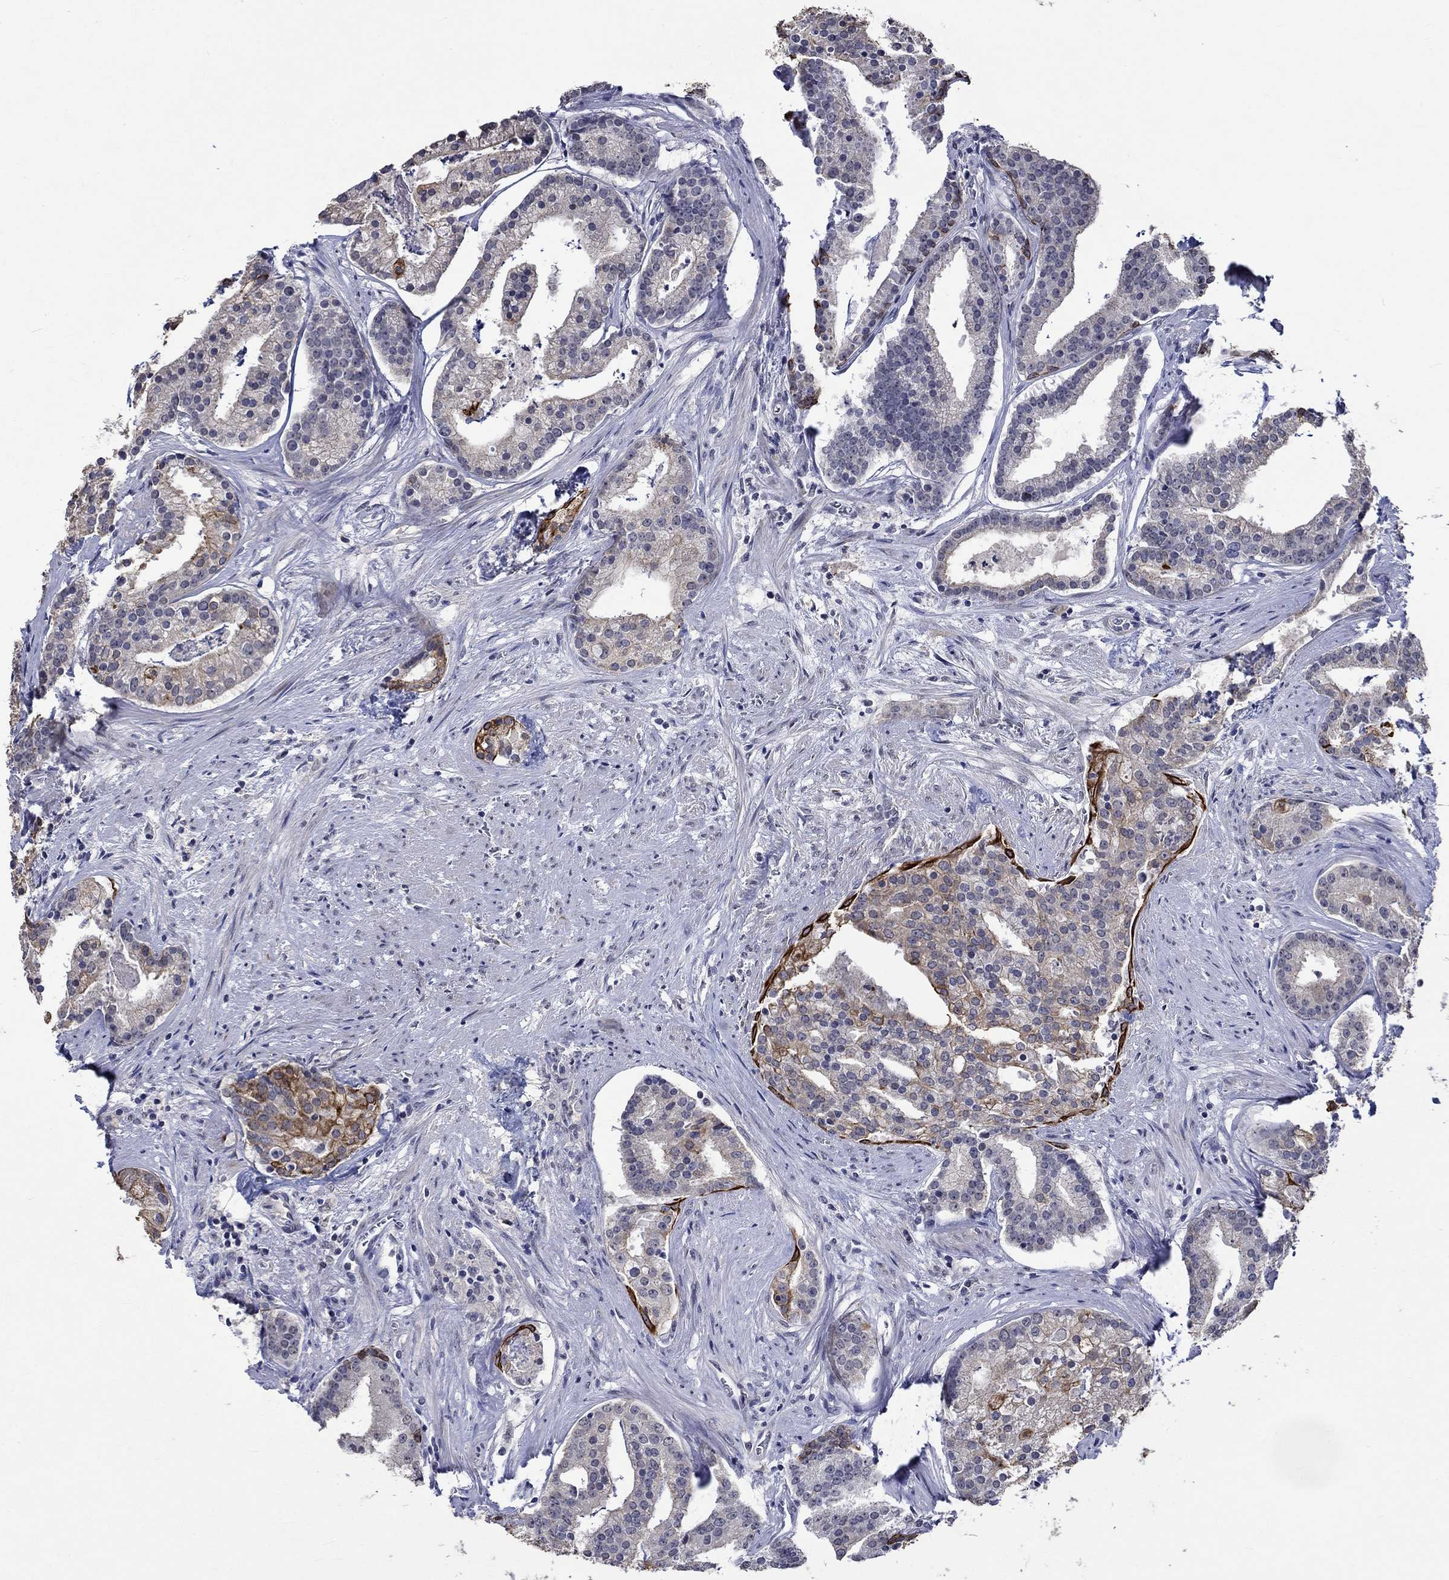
{"staining": {"intensity": "strong", "quantity": "<25%", "location": "cytoplasmic/membranous"}, "tissue": "prostate cancer", "cell_type": "Tumor cells", "image_type": "cancer", "snomed": [{"axis": "morphology", "description": "Adenocarcinoma, NOS"}, {"axis": "topography", "description": "Prostate and seminal vesicle, NOS"}, {"axis": "topography", "description": "Prostate"}], "caption": "Protein expression analysis of prostate cancer (adenocarcinoma) exhibits strong cytoplasmic/membranous expression in approximately <25% of tumor cells. (DAB (3,3'-diaminobenzidine) IHC with brightfield microscopy, high magnification).", "gene": "DDX3Y", "patient": {"sex": "male", "age": 44}}